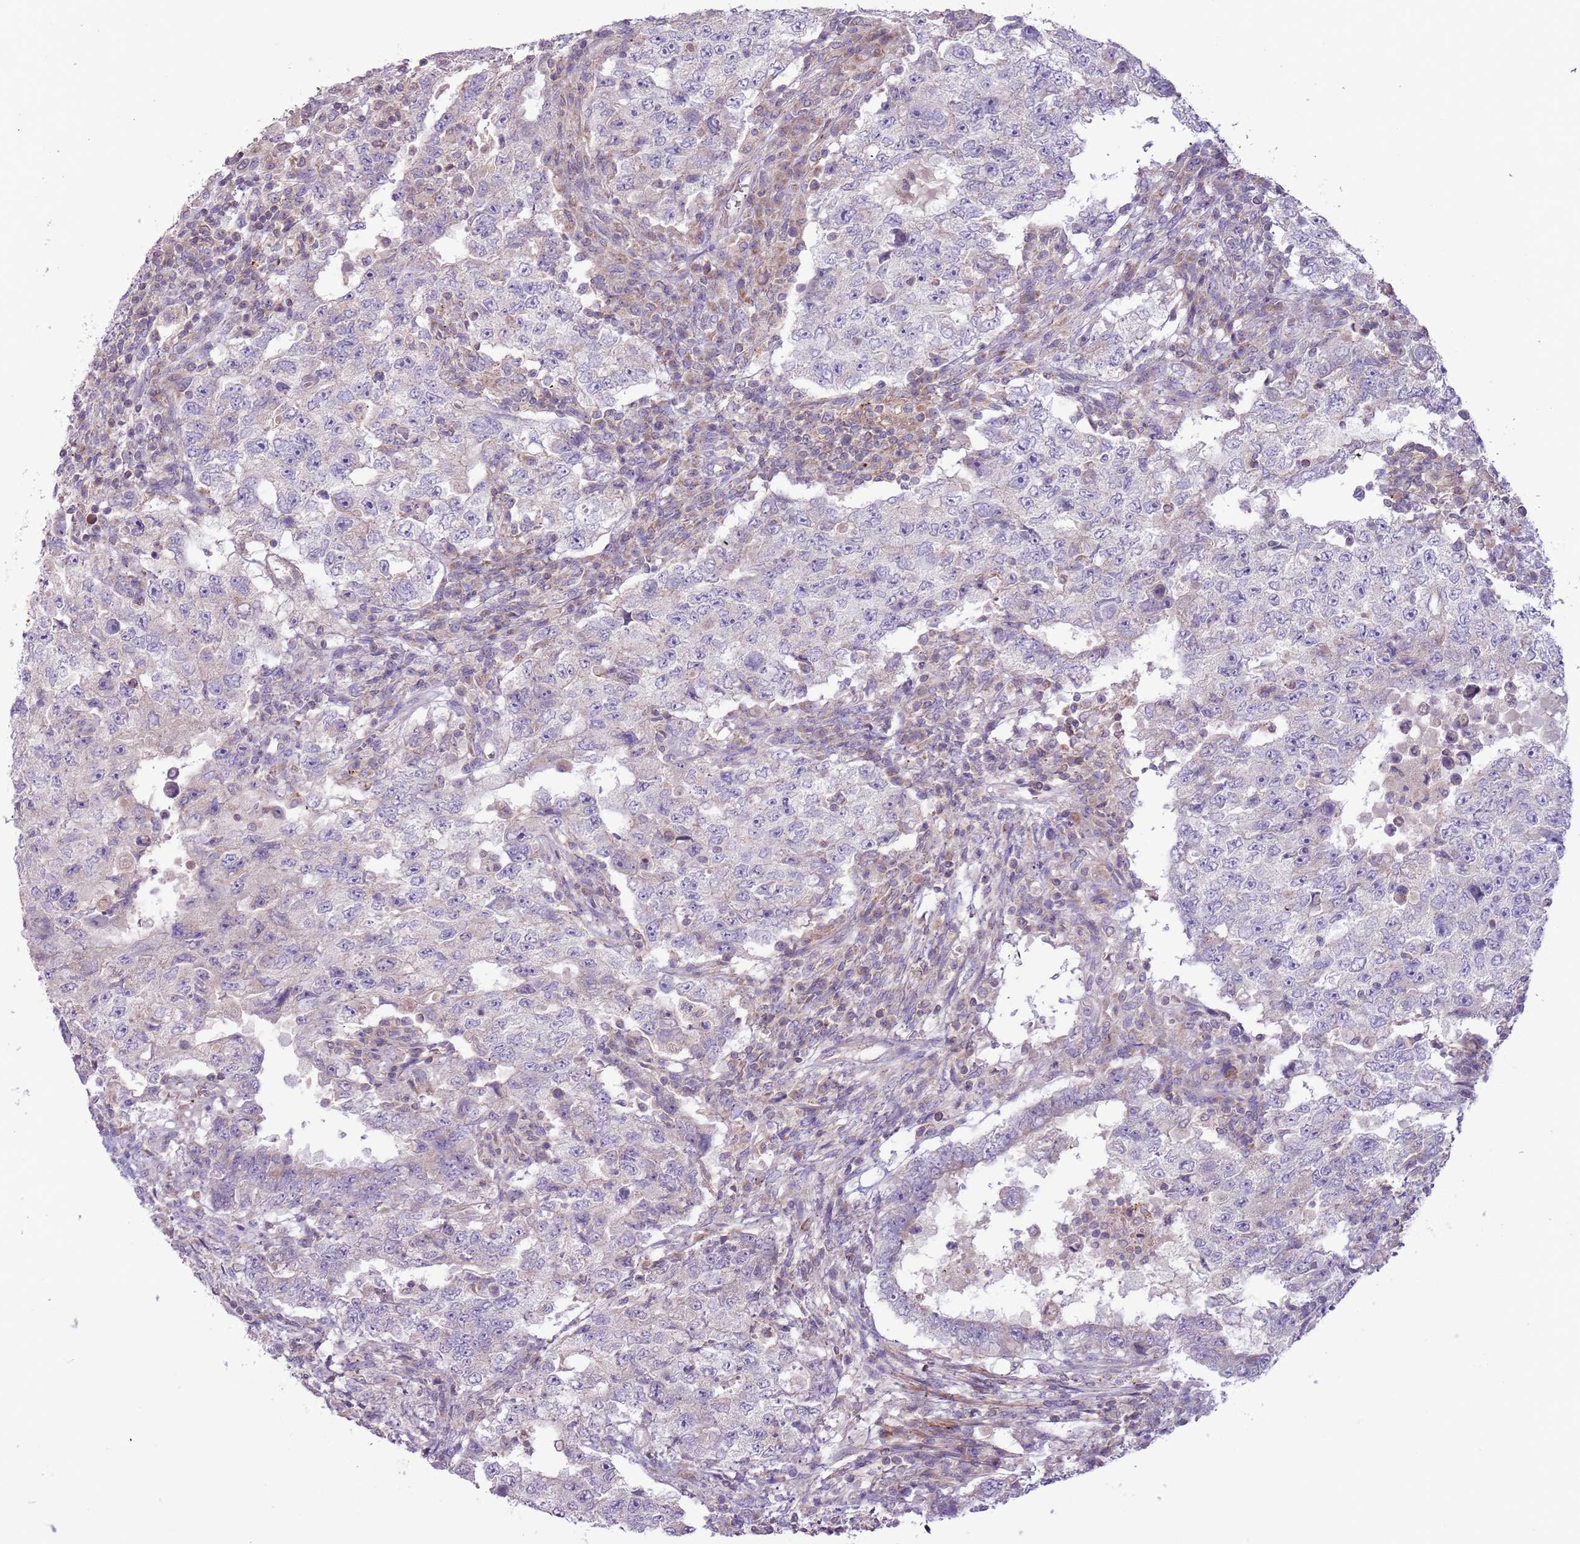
{"staining": {"intensity": "negative", "quantity": "none", "location": "none"}, "tissue": "testis cancer", "cell_type": "Tumor cells", "image_type": "cancer", "snomed": [{"axis": "morphology", "description": "Carcinoma, Embryonal, NOS"}, {"axis": "topography", "description": "Testis"}], "caption": "Immunohistochemistry (IHC) photomicrograph of testis cancer stained for a protein (brown), which exhibits no staining in tumor cells.", "gene": "DTD2", "patient": {"sex": "male", "age": 26}}